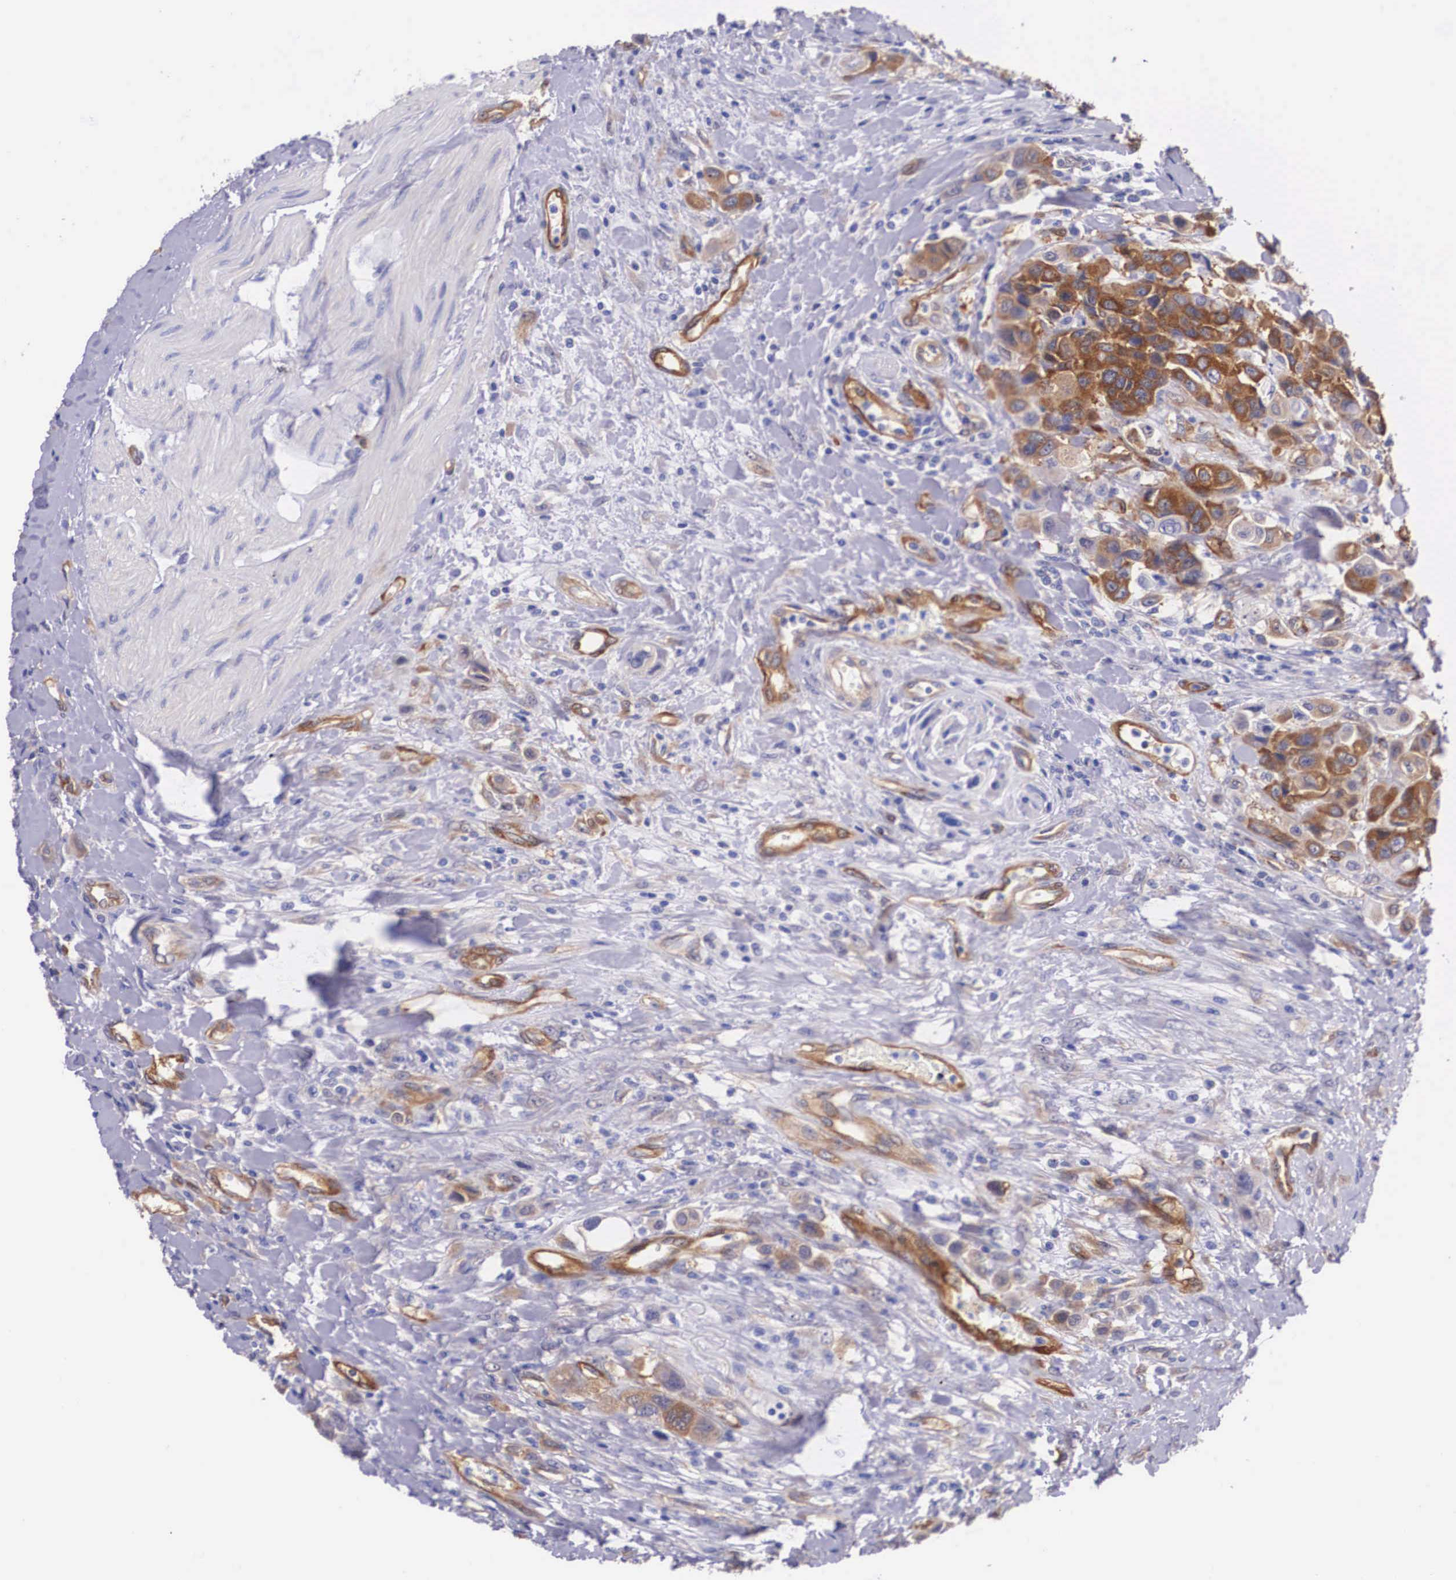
{"staining": {"intensity": "strong", "quantity": ">75%", "location": "cytoplasmic/membranous"}, "tissue": "urothelial cancer", "cell_type": "Tumor cells", "image_type": "cancer", "snomed": [{"axis": "morphology", "description": "Urothelial carcinoma, High grade"}, {"axis": "topography", "description": "Urinary bladder"}], "caption": "Immunohistochemical staining of urothelial cancer displays high levels of strong cytoplasmic/membranous protein staining in approximately >75% of tumor cells.", "gene": "BCAR1", "patient": {"sex": "male", "age": 50}}